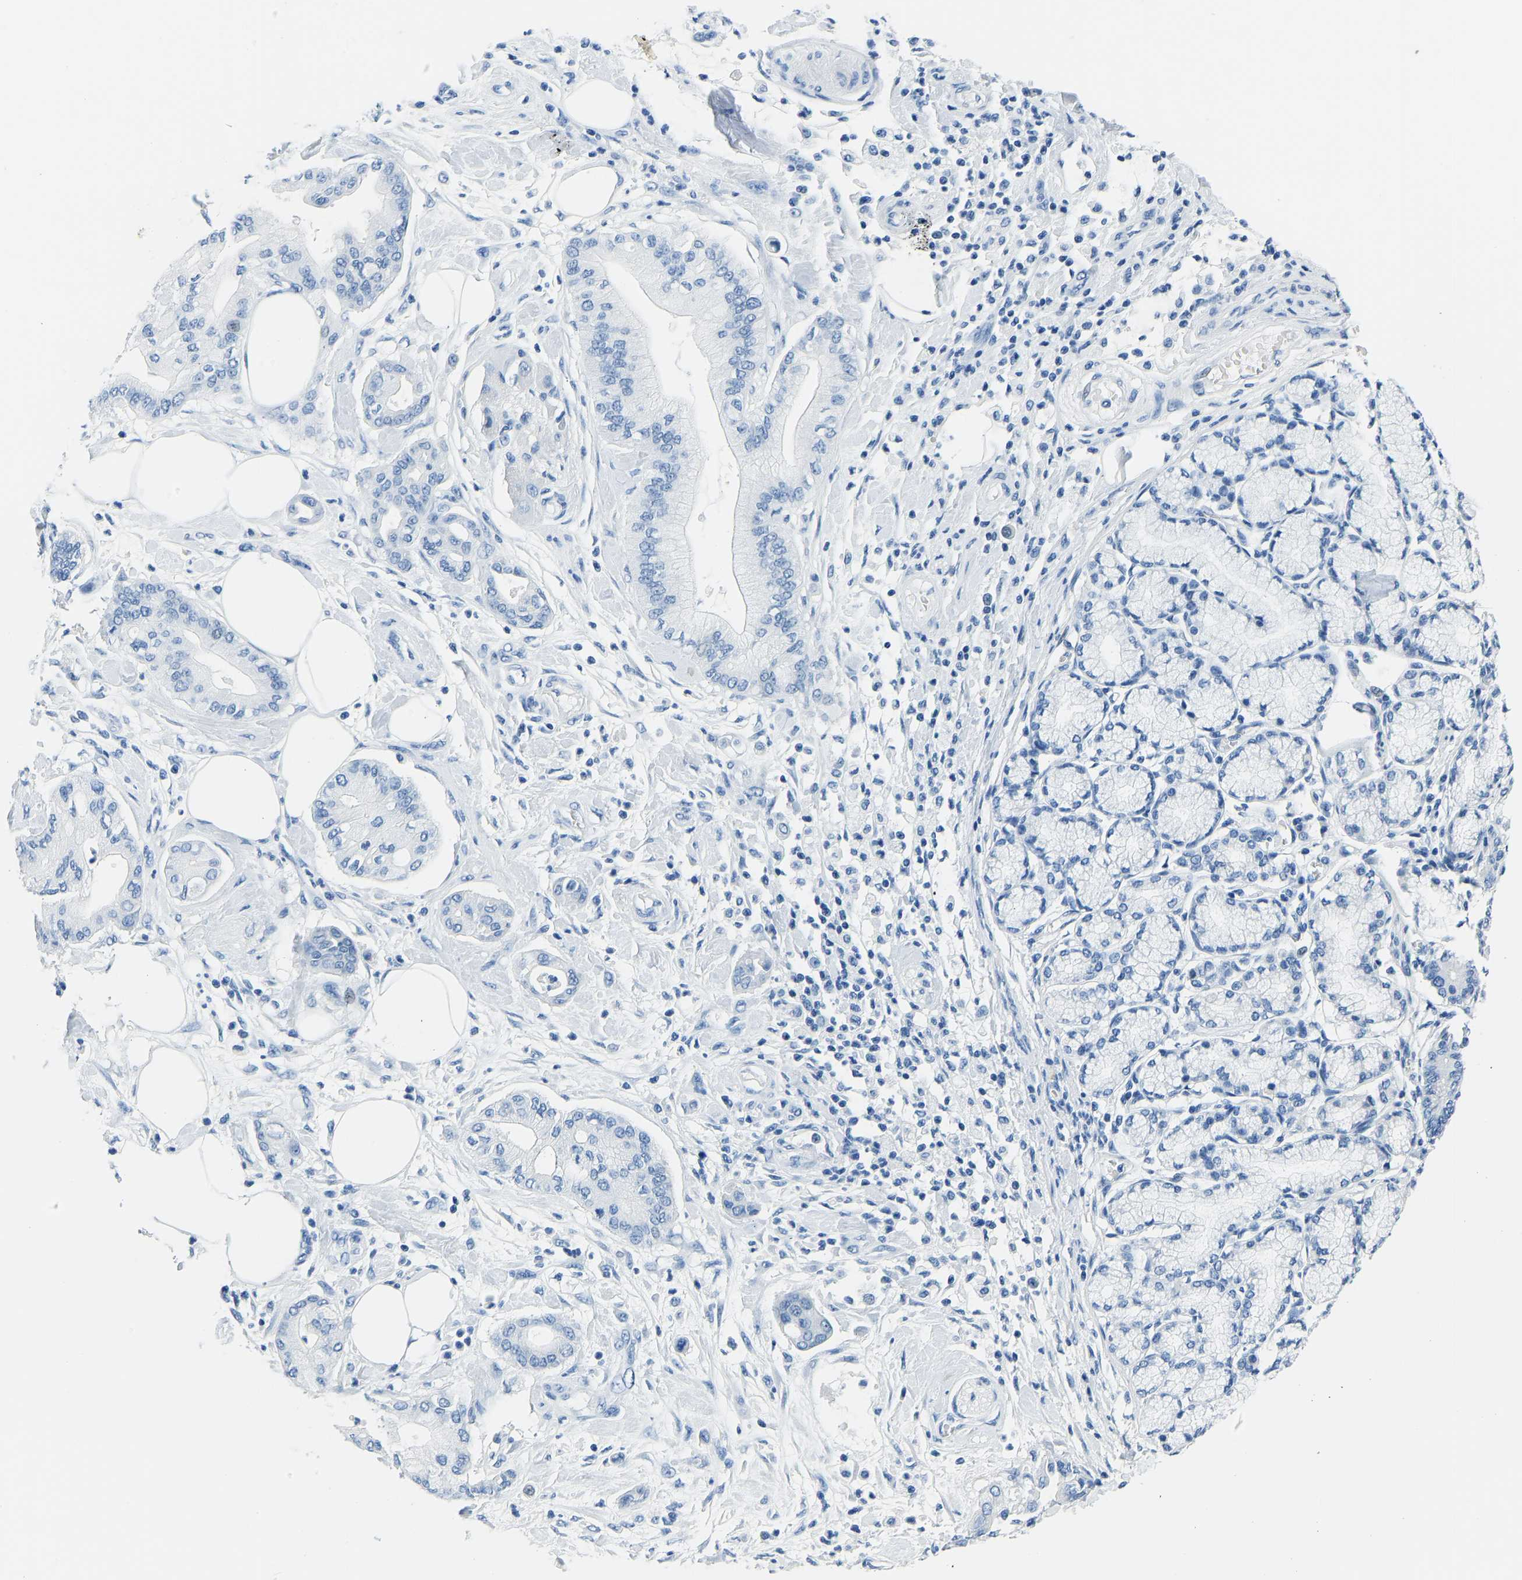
{"staining": {"intensity": "negative", "quantity": "none", "location": "none"}, "tissue": "pancreatic cancer", "cell_type": "Tumor cells", "image_type": "cancer", "snomed": [{"axis": "morphology", "description": "Adenocarcinoma, NOS"}, {"axis": "morphology", "description": "Adenocarcinoma, metastatic, NOS"}, {"axis": "topography", "description": "Lymph node"}, {"axis": "topography", "description": "Pancreas"}, {"axis": "topography", "description": "Duodenum"}], "caption": "This micrograph is of metastatic adenocarcinoma (pancreatic) stained with immunohistochemistry to label a protein in brown with the nuclei are counter-stained blue. There is no expression in tumor cells.", "gene": "SERPINB3", "patient": {"sex": "female", "age": 64}}